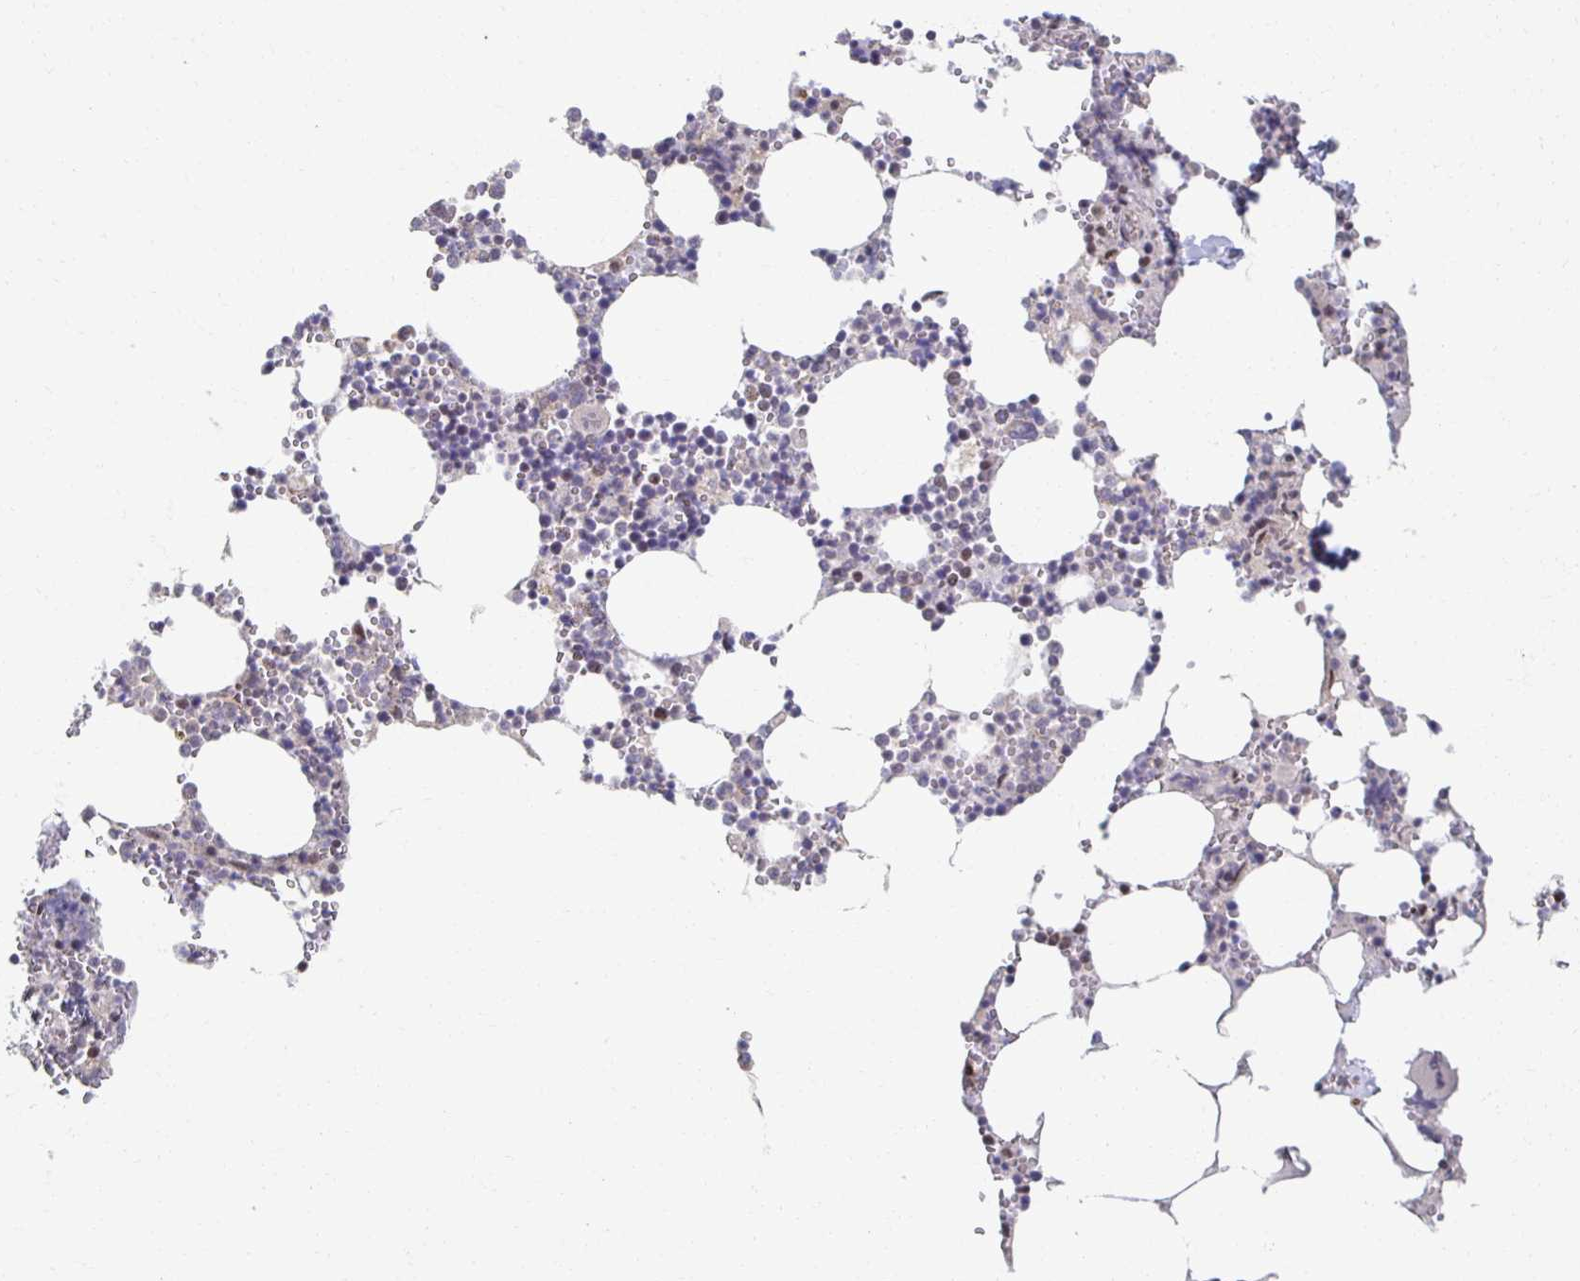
{"staining": {"intensity": "moderate", "quantity": "<25%", "location": "nuclear"}, "tissue": "bone marrow", "cell_type": "Hematopoietic cells", "image_type": "normal", "snomed": [{"axis": "morphology", "description": "Normal tissue, NOS"}, {"axis": "topography", "description": "Bone marrow"}], "caption": "Approximately <25% of hematopoietic cells in normal human bone marrow exhibit moderate nuclear protein positivity as visualized by brown immunohistochemical staining.", "gene": "HCFC1R1", "patient": {"sex": "male", "age": 54}}